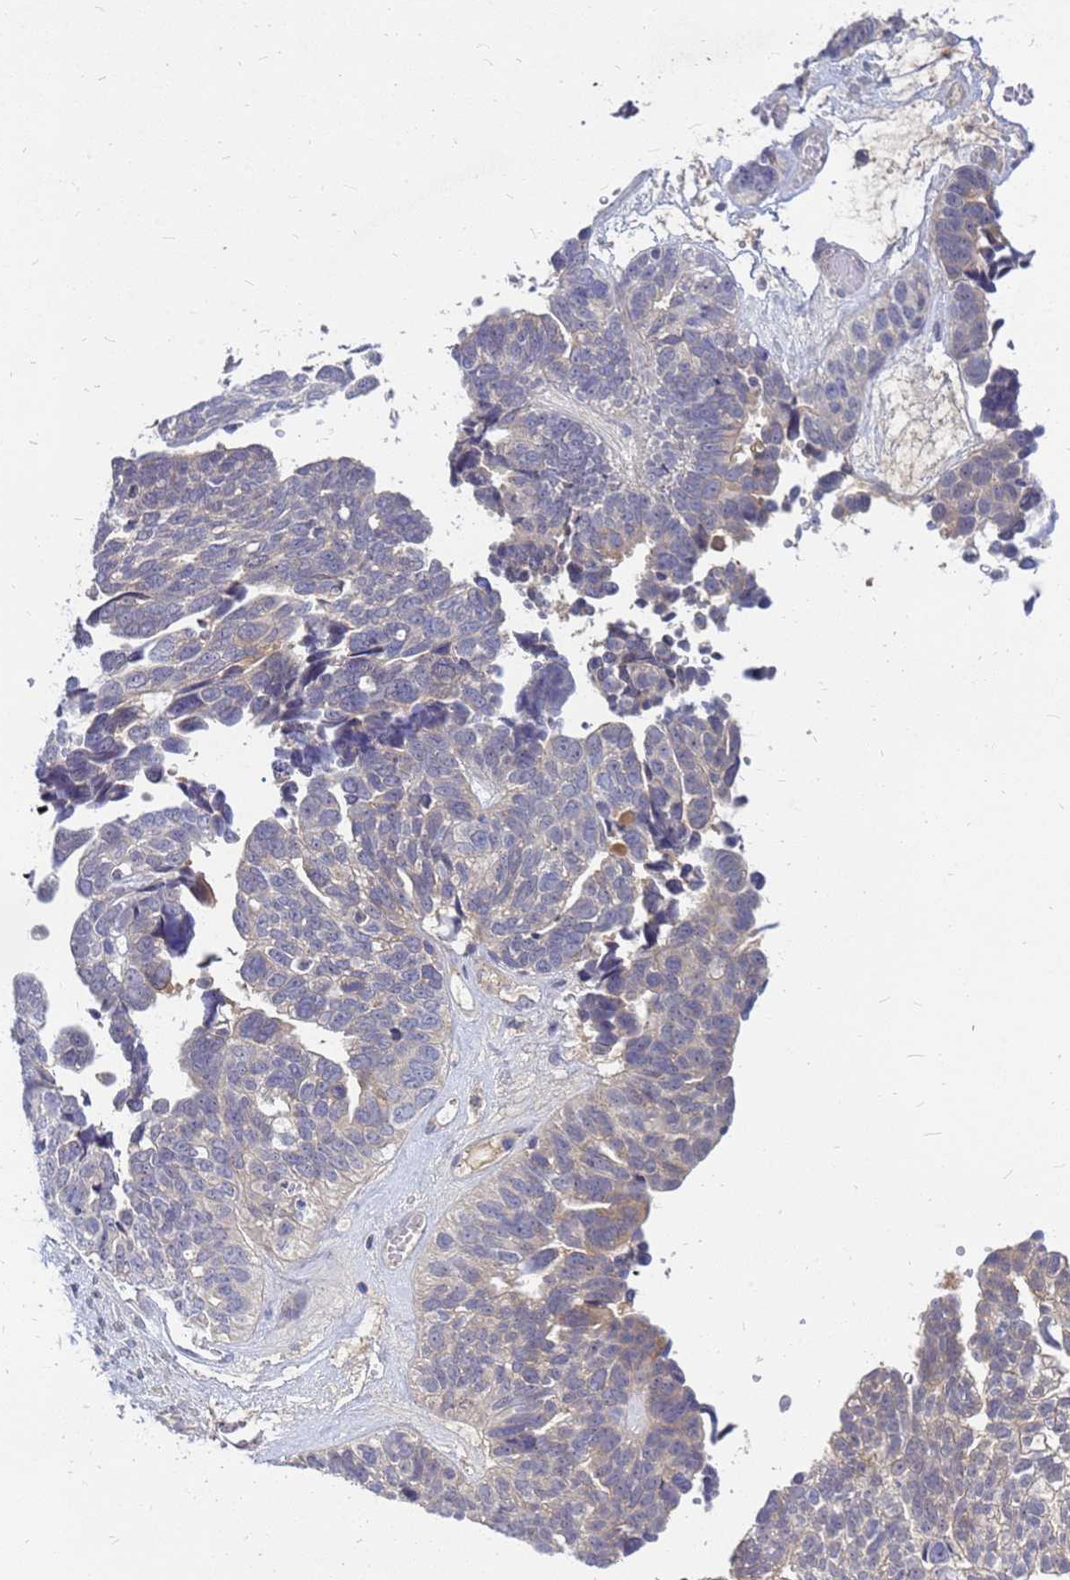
{"staining": {"intensity": "moderate", "quantity": "<25%", "location": "cytoplasmic/membranous"}, "tissue": "ovarian cancer", "cell_type": "Tumor cells", "image_type": "cancer", "snomed": [{"axis": "morphology", "description": "Cystadenocarcinoma, serous, NOS"}, {"axis": "topography", "description": "Ovary"}], "caption": "Ovarian cancer stained with DAB (3,3'-diaminobenzidine) IHC shows low levels of moderate cytoplasmic/membranous staining in about <25% of tumor cells.", "gene": "SRGAP3", "patient": {"sex": "female", "age": 79}}